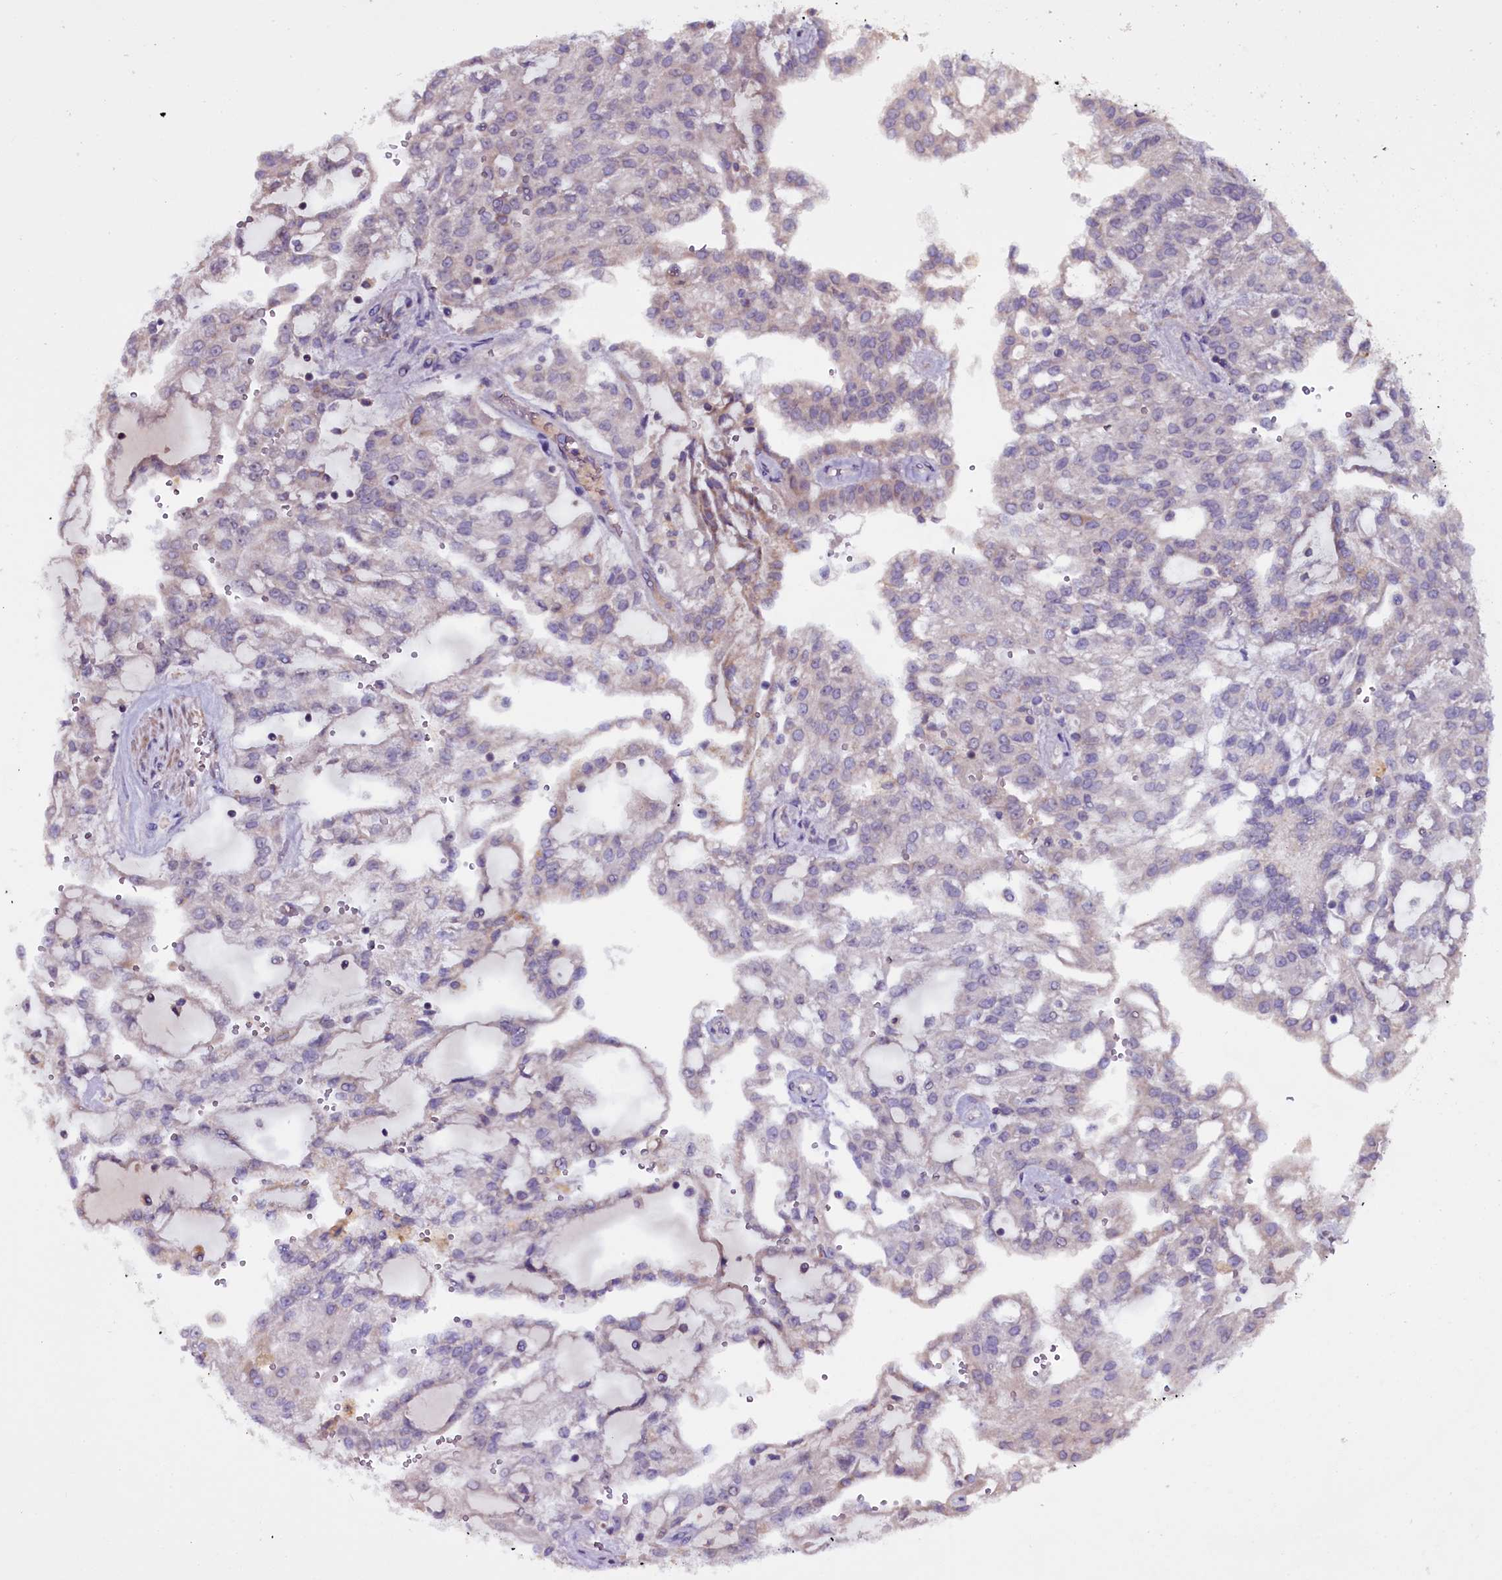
{"staining": {"intensity": "negative", "quantity": "none", "location": "none"}, "tissue": "renal cancer", "cell_type": "Tumor cells", "image_type": "cancer", "snomed": [{"axis": "morphology", "description": "Adenocarcinoma, NOS"}, {"axis": "topography", "description": "Kidney"}], "caption": "An IHC histopathology image of adenocarcinoma (renal) is shown. There is no staining in tumor cells of adenocarcinoma (renal). (DAB immunohistochemistry, high magnification).", "gene": "NAA80", "patient": {"sex": "male", "age": 63}}